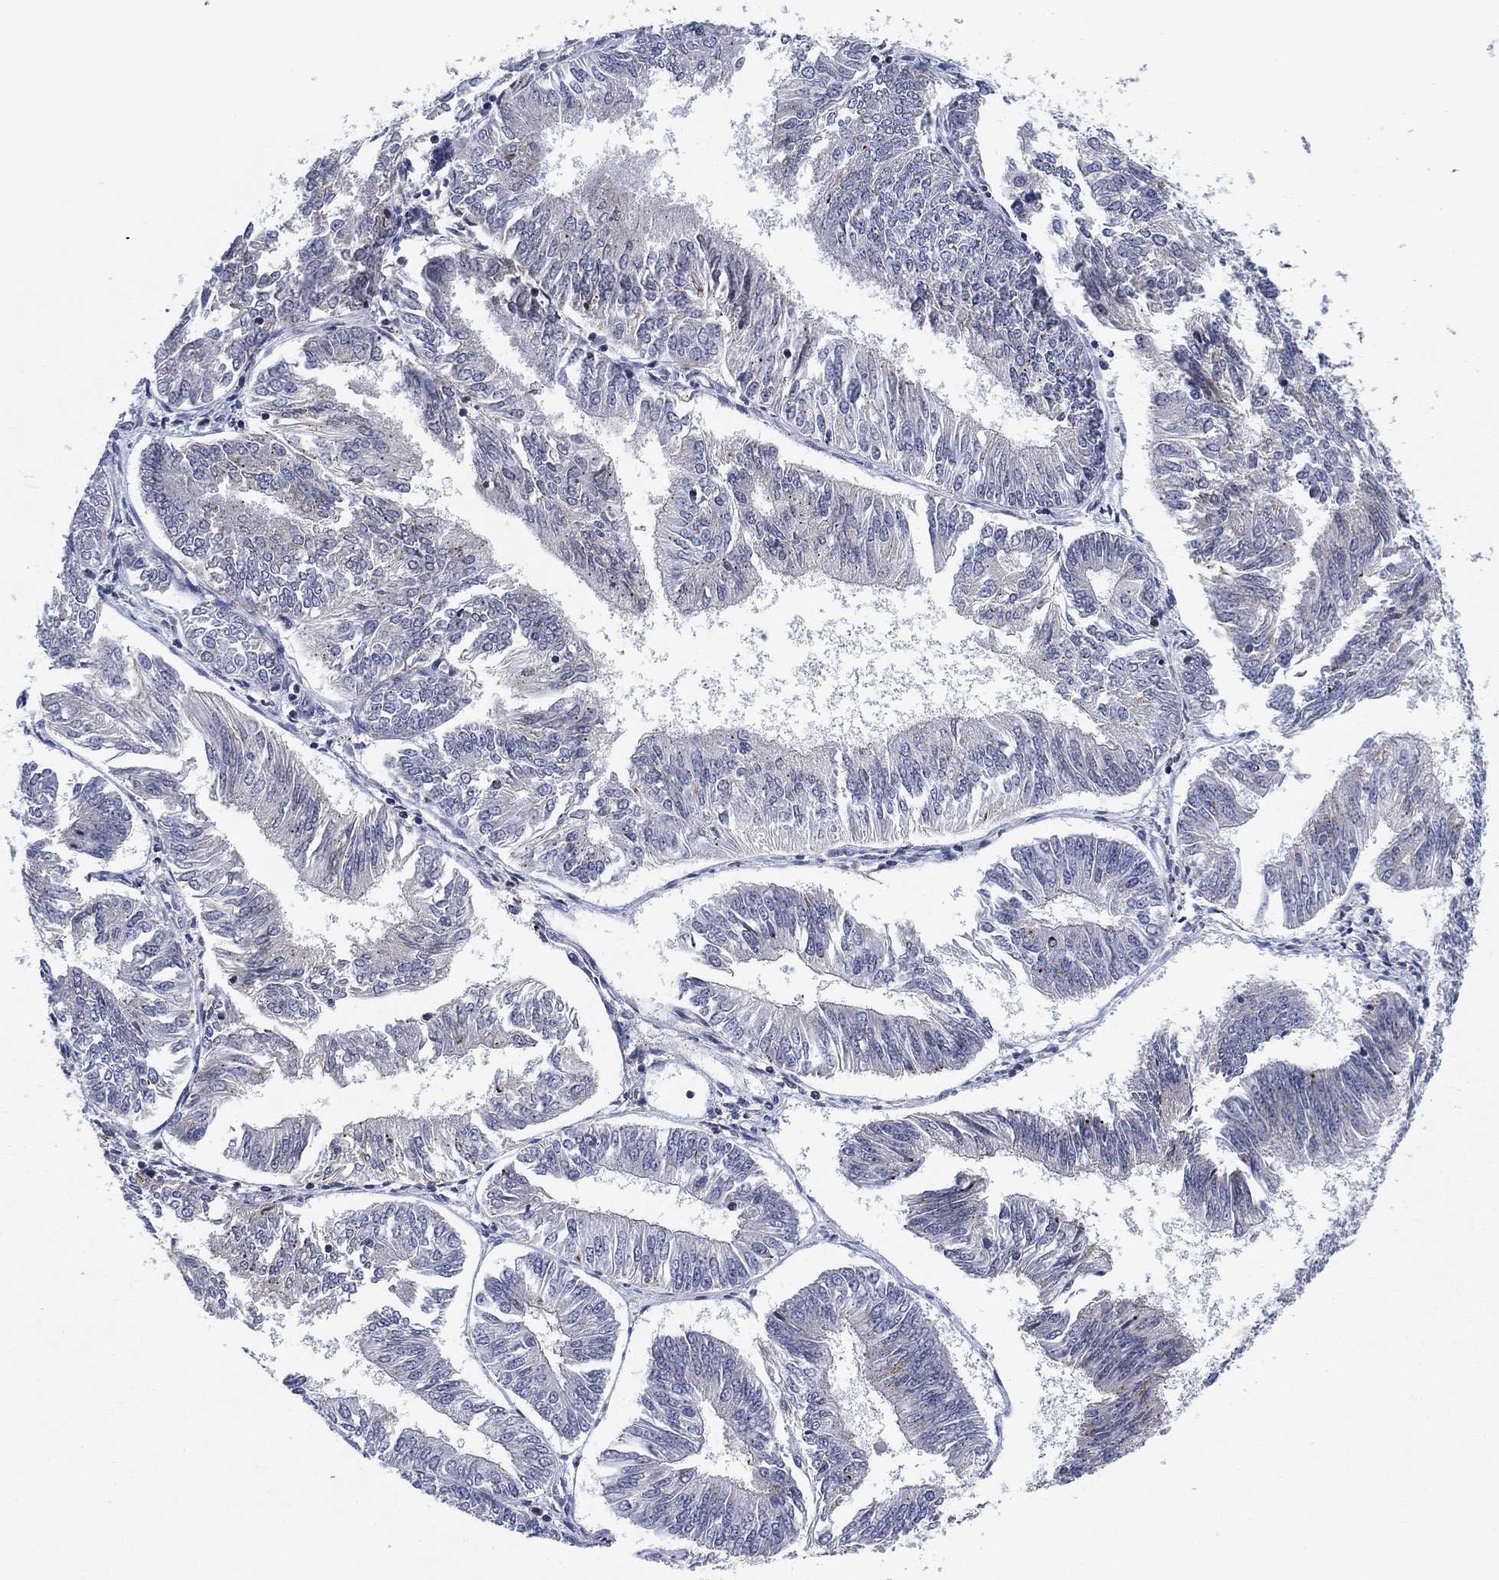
{"staining": {"intensity": "negative", "quantity": "none", "location": "none"}, "tissue": "endometrial cancer", "cell_type": "Tumor cells", "image_type": "cancer", "snomed": [{"axis": "morphology", "description": "Adenocarcinoma, NOS"}, {"axis": "topography", "description": "Endometrium"}], "caption": "A histopathology image of human endometrial adenocarcinoma is negative for staining in tumor cells. Nuclei are stained in blue.", "gene": "NACAD", "patient": {"sex": "female", "age": 58}}